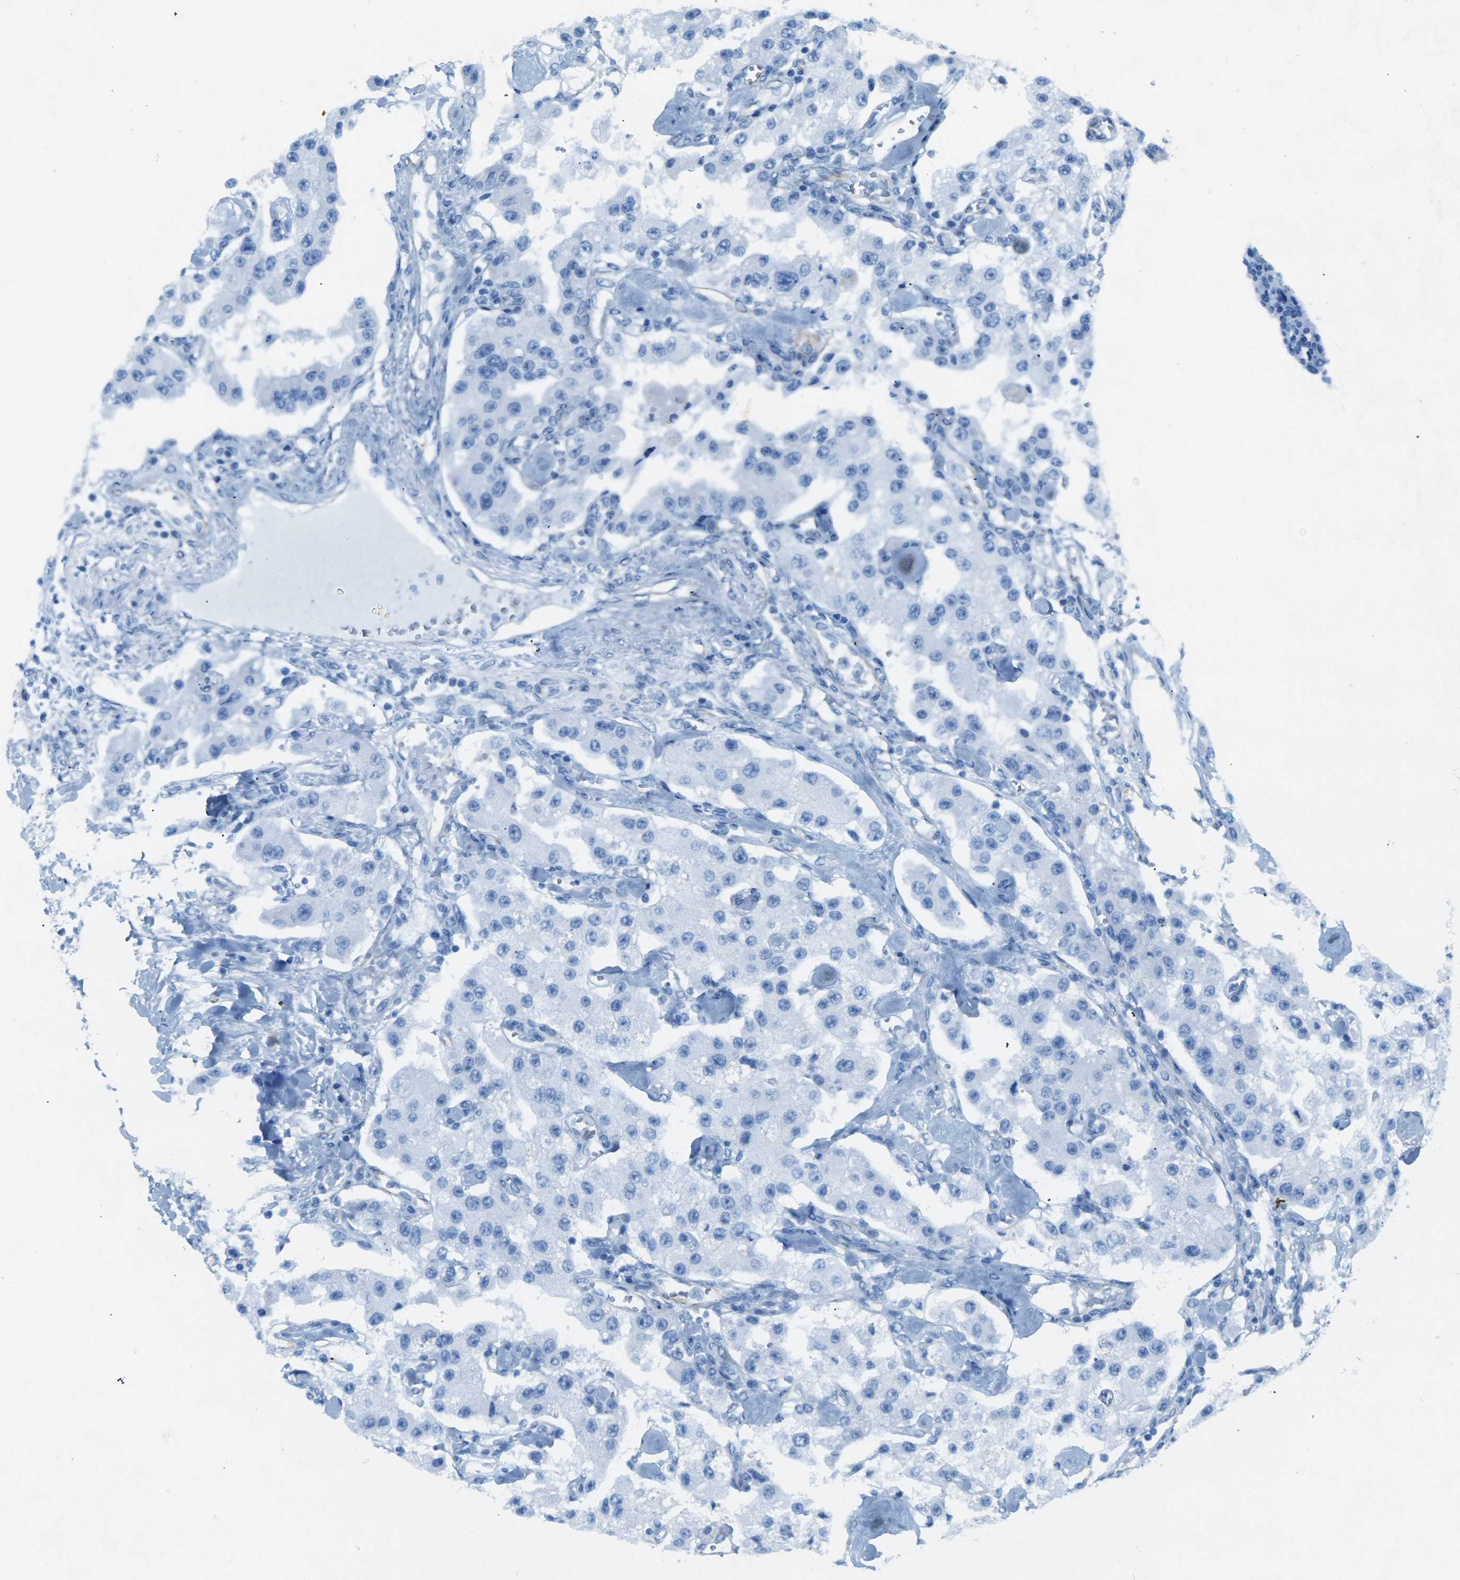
{"staining": {"intensity": "negative", "quantity": "none", "location": "none"}, "tissue": "carcinoid", "cell_type": "Tumor cells", "image_type": "cancer", "snomed": [{"axis": "morphology", "description": "Carcinoid, malignant, NOS"}, {"axis": "topography", "description": "Pancreas"}], "caption": "This is a micrograph of immunohistochemistry staining of carcinoid, which shows no positivity in tumor cells.", "gene": "SORT1", "patient": {"sex": "male", "age": 41}}